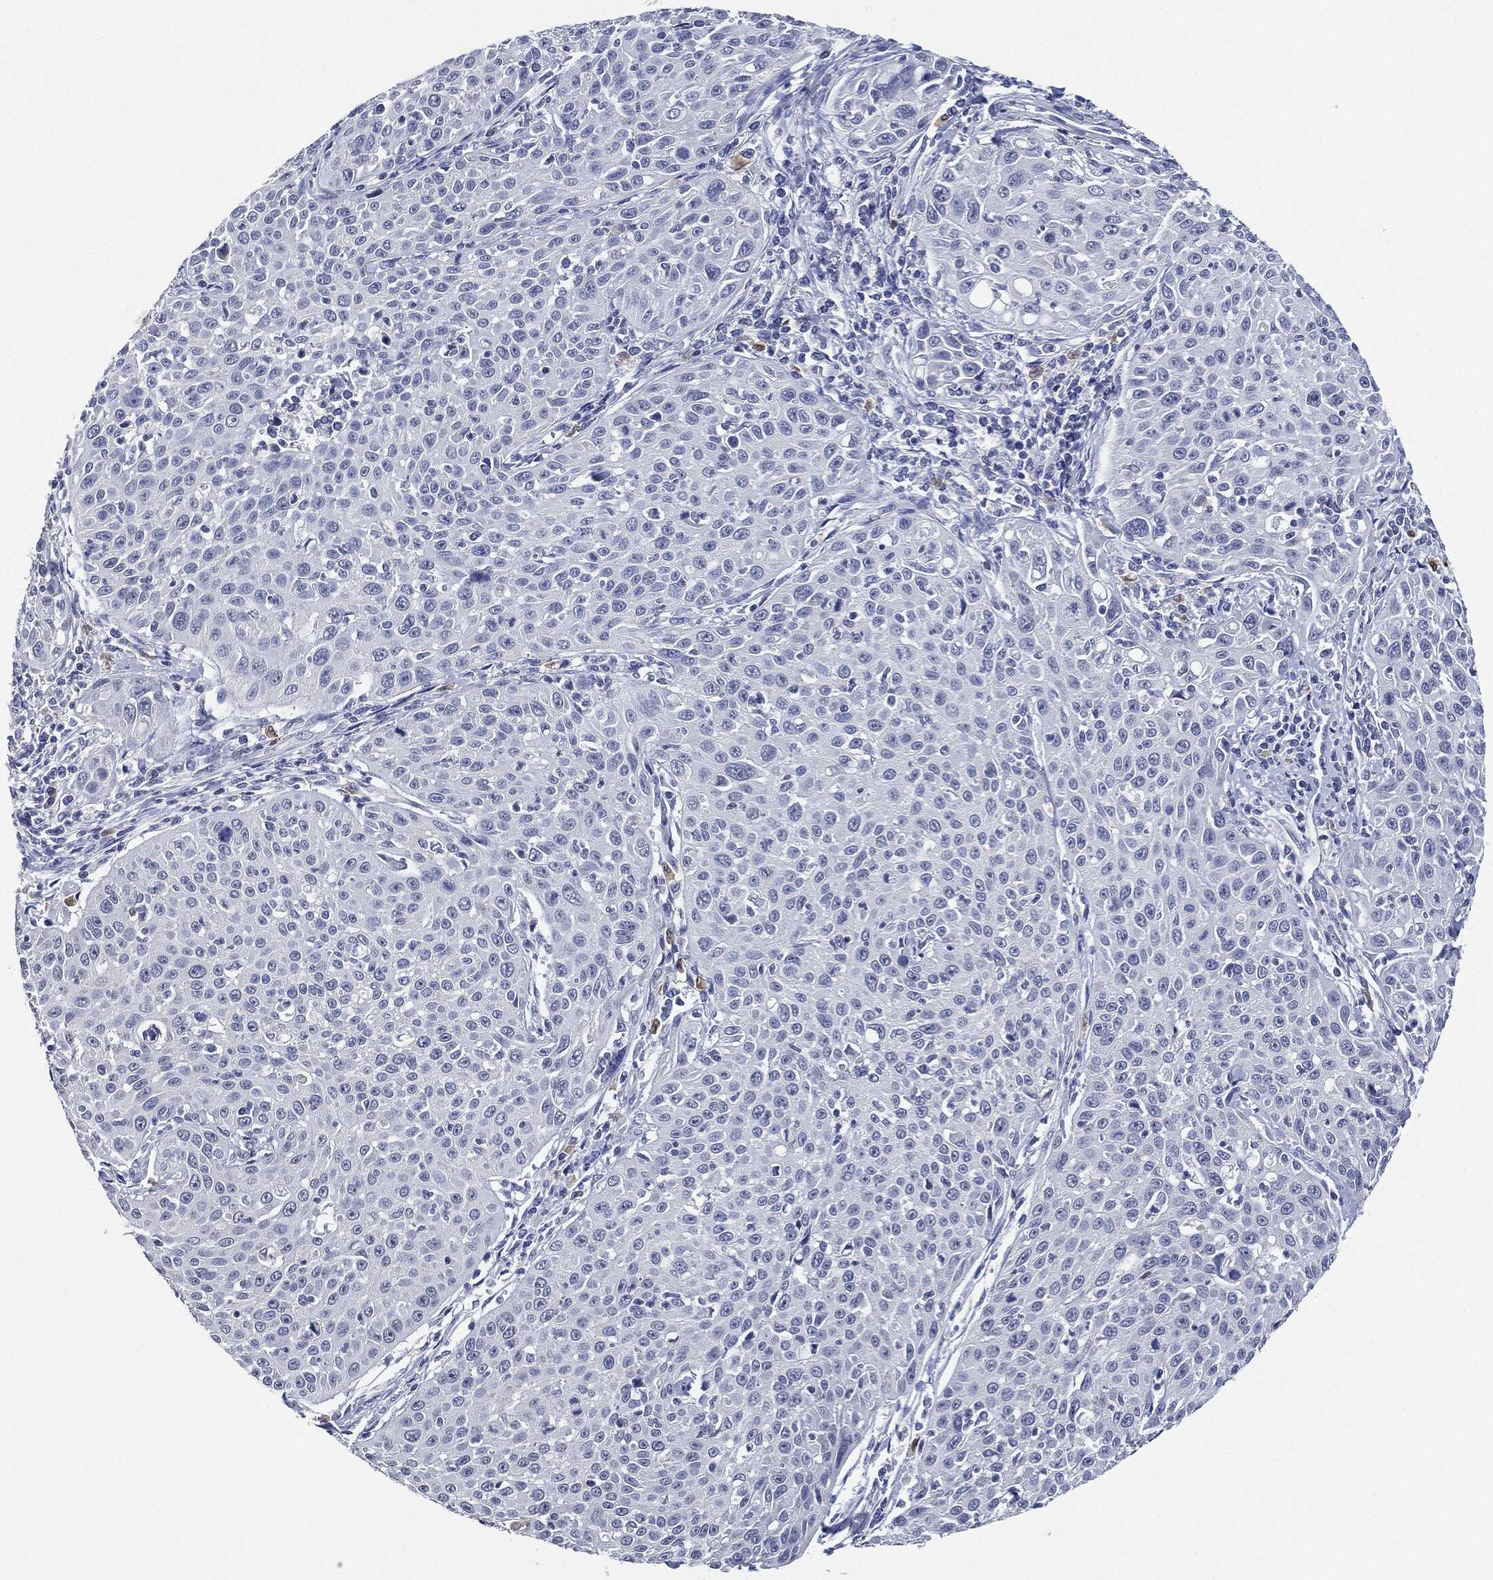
{"staining": {"intensity": "negative", "quantity": "none", "location": "none"}, "tissue": "cervical cancer", "cell_type": "Tumor cells", "image_type": "cancer", "snomed": [{"axis": "morphology", "description": "Squamous cell carcinoma, NOS"}, {"axis": "topography", "description": "Cervix"}], "caption": "Immunohistochemistry (IHC) of cervical cancer (squamous cell carcinoma) exhibits no positivity in tumor cells.", "gene": "NTRK1", "patient": {"sex": "female", "age": 26}}